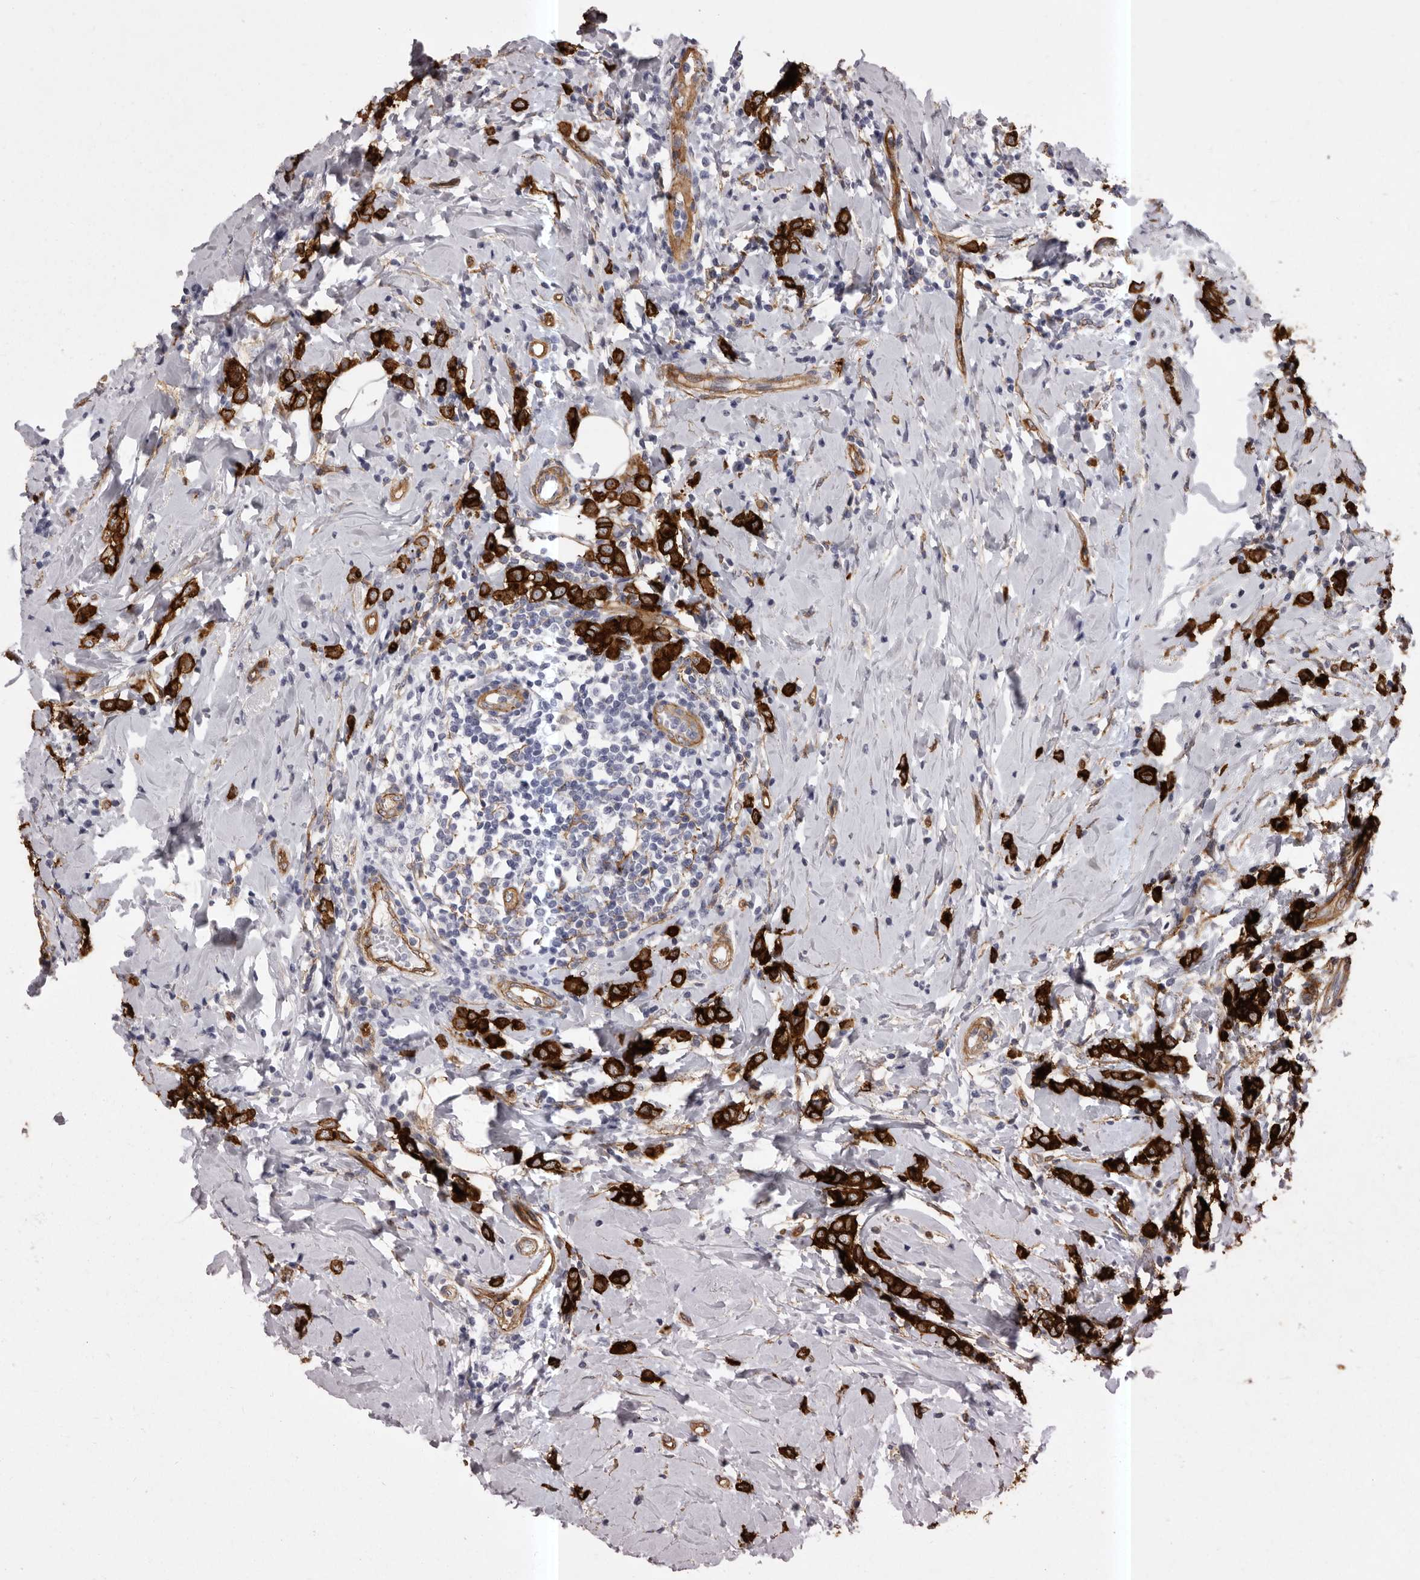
{"staining": {"intensity": "strong", "quantity": ">75%", "location": "cytoplasmic/membranous"}, "tissue": "breast cancer", "cell_type": "Tumor cells", "image_type": "cancer", "snomed": [{"axis": "morphology", "description": "Lobular carcinoma"}, {"axis": "topography", "description": "Breast"}], "caption": "Immunohistochemical staining of human breast cancer exhibits strong cytoplasmic/membranous protein expression in about >75% of tumor cells.", "gene": "ENAH", "patient": {"sex": "female", "age": 47}}